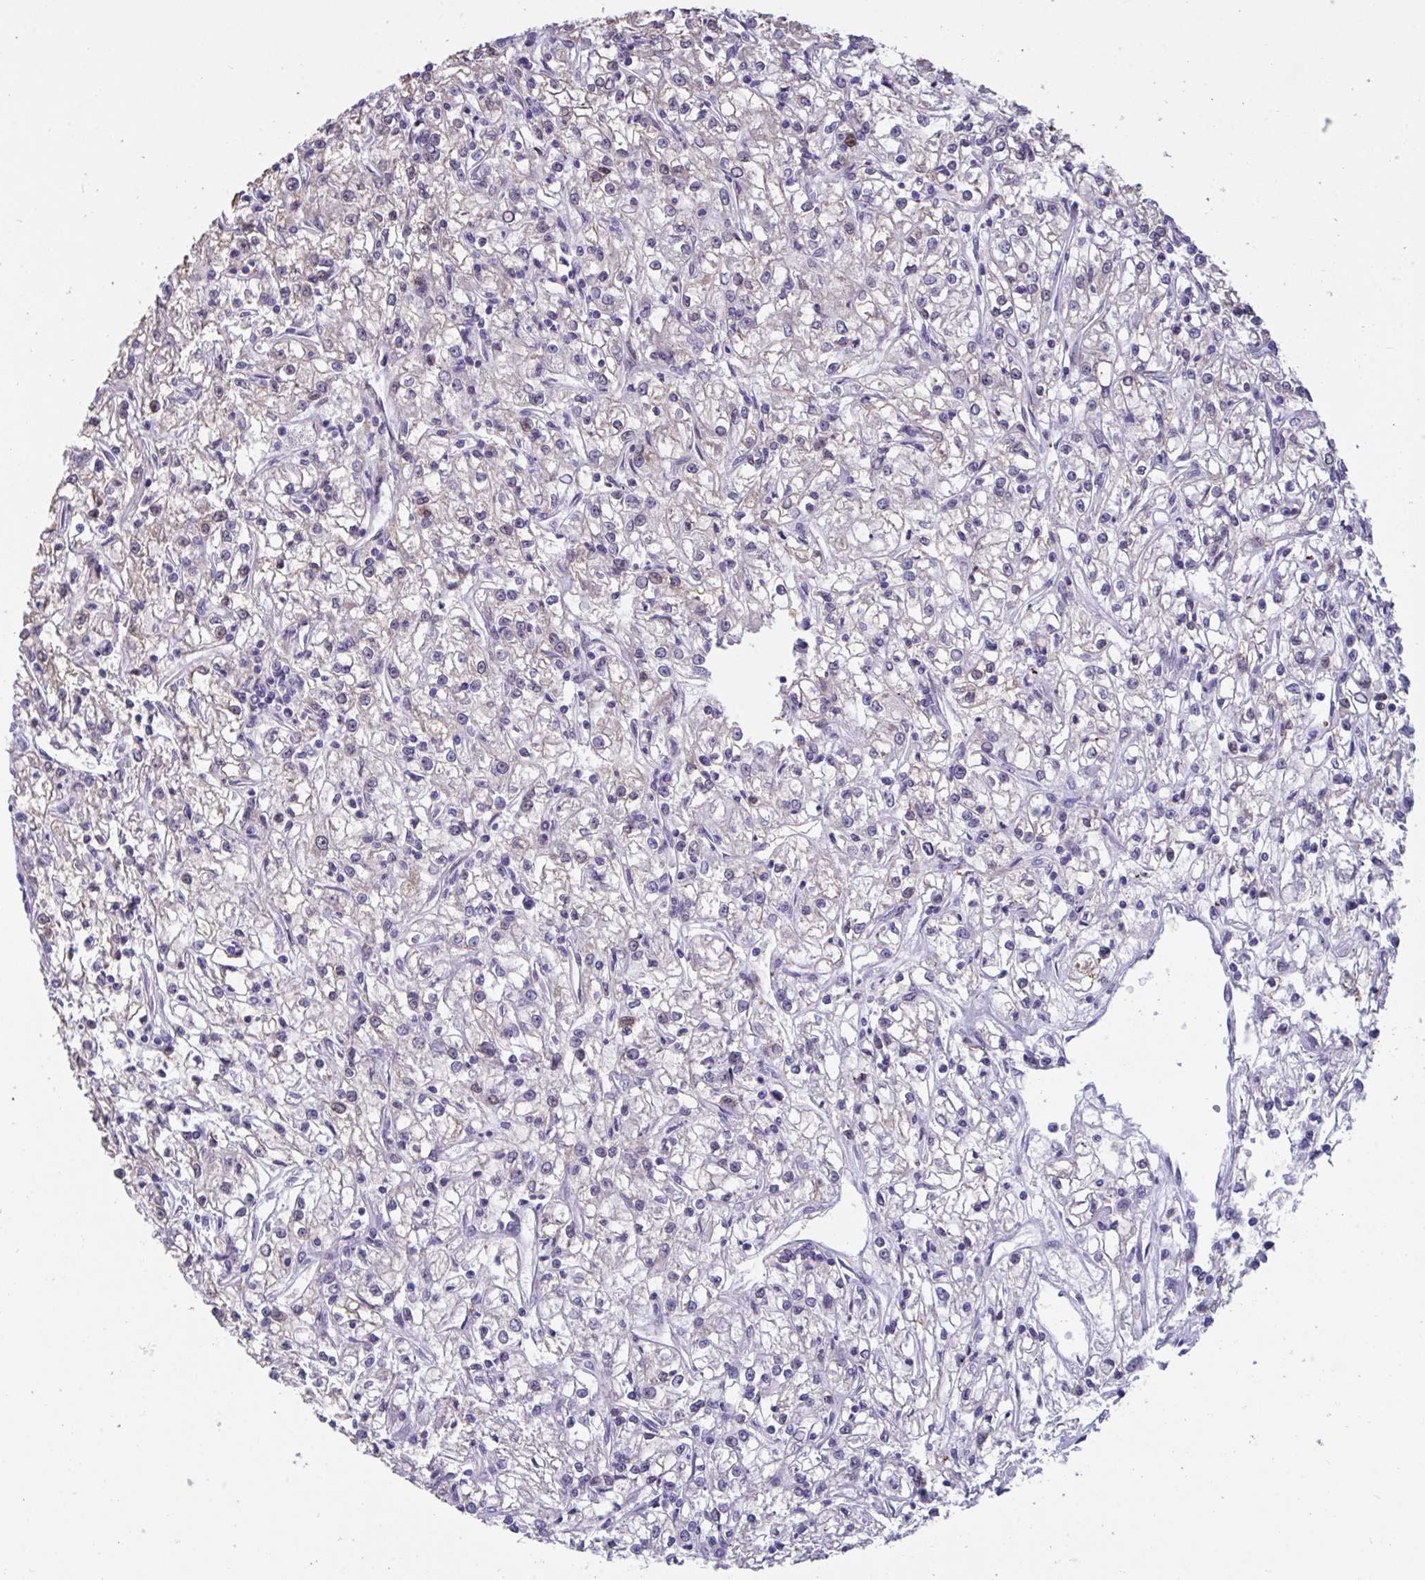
{"staining": {"intensity": "negative", "quantity": "none", "location": "none"}, "tissue": "renal cancer", "cell_type": "Tumor cells", "image_type": "cancer", "snomed": [{"axis": "morphology", "description": "Adenocarcinoma, NOS"}, {"axis": "topography", "description": "Kidney"}], "caption": "The photomicrograph exhibits no significant staining in tumor cells of renal cancer.", "gene": "PELI2", "patient": {"sex": "female", "age": 59}}